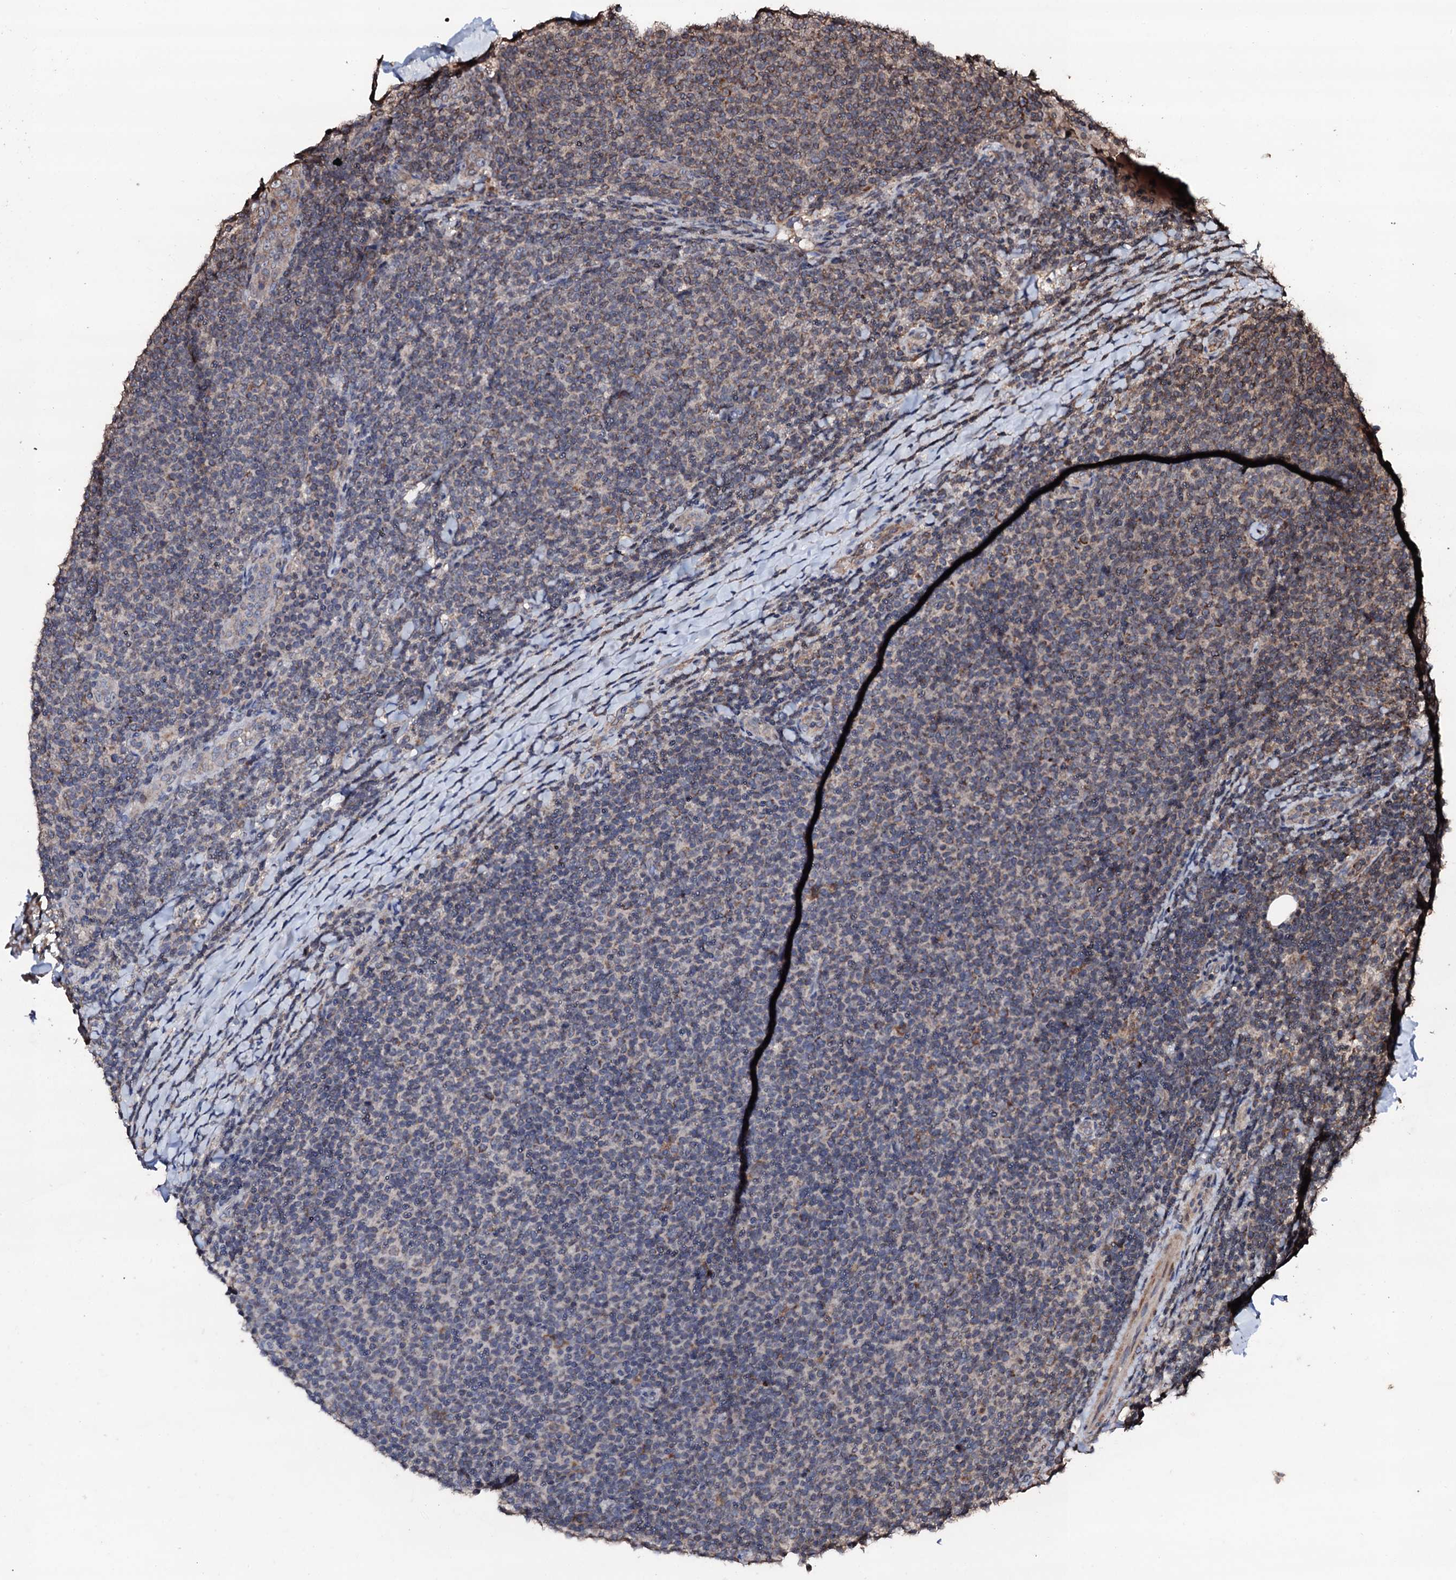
{"staining": {"intensity": "moderate", "quantity": "<25%", "location": "cytoplasmic/membranous"}, "tissue": "lymphoma", "cell_type": "Tumor cells", "image_type": "cancer", "snomed": [{"axis": "morphology", "description": "Malignant lymphoma, non-Hodgkin's type, Low grade"}, {"axis": "topography", "description": "Lymph node"}], "caption": "A low amount of moderate cytoplasmic/membranous positivity is present in about <25% of tumor cells in low-grade malignant lymphoma, non-Hodgkin's type tissue.", "gene": "SDHAF2", "patient": {"sex": "male", "age": 66}}